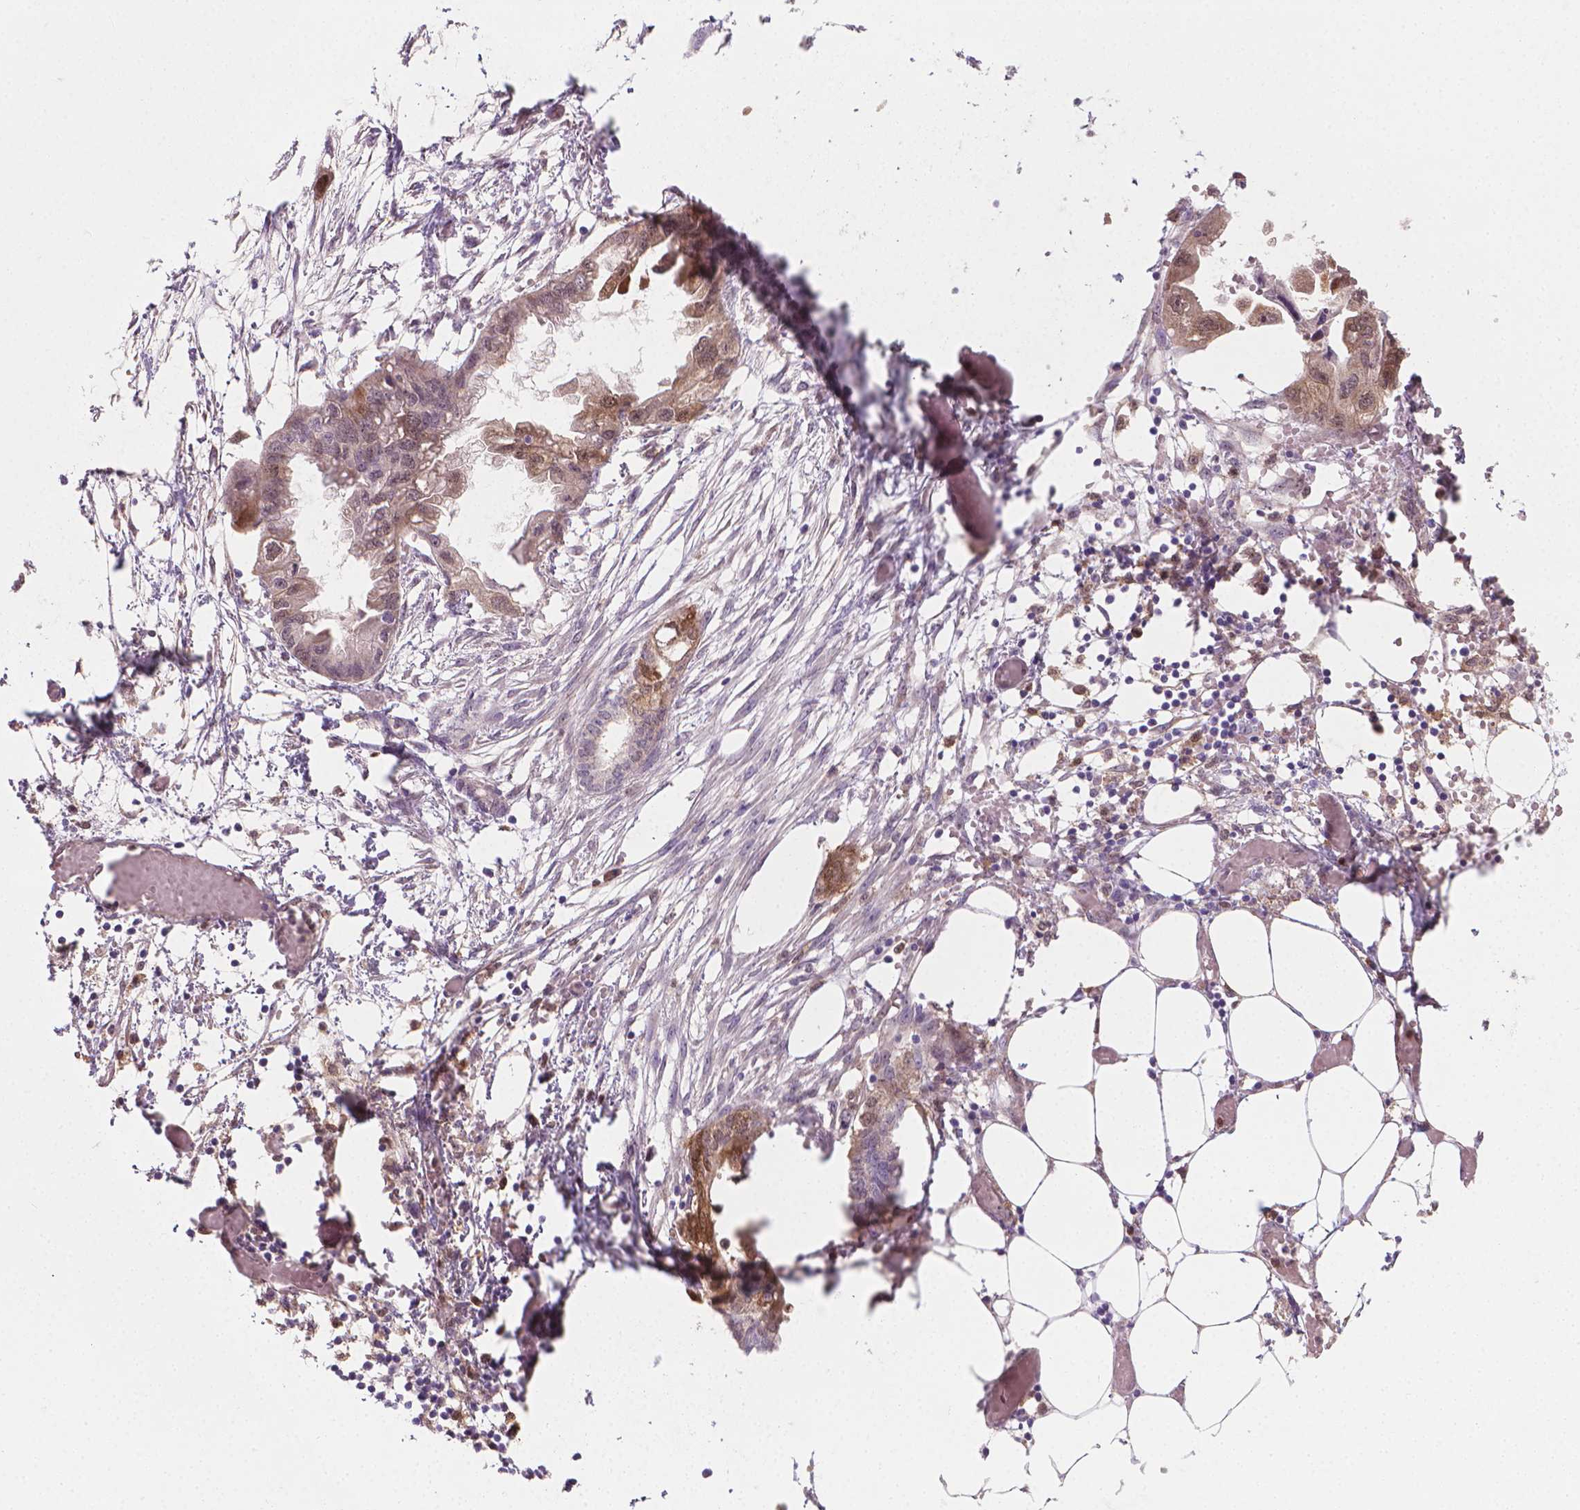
{"staining": {"intensity": "moderate", "quantity": "<25%", "location": "cytoplasmic/membranous,nuclear"}, "tissue": "endometrial cancer", "cell_type": "Tumor cells", "image_type": "cancer", "snomed": [{"axis": "morphology", "description": "Adenocarcinoma, NOS"}, {"axis": "morphology", "description": "Adenocarcinoma, metastatic, NOS"}, {"axis": "topography", "description": "Adipose tissue"}, {"axis": "topography", "description": "Endometrium"}], "caption": "Immunohistochemistry (IHC) of human metastatic adenocarcinoma (endometrial) exhibits low levels of moderate cytoplasmic/membranous and nuclear staining in about <25% of tumor cells.", "gene": "TNFAIP2", "patient": {"sex": "female", "age": 67}}